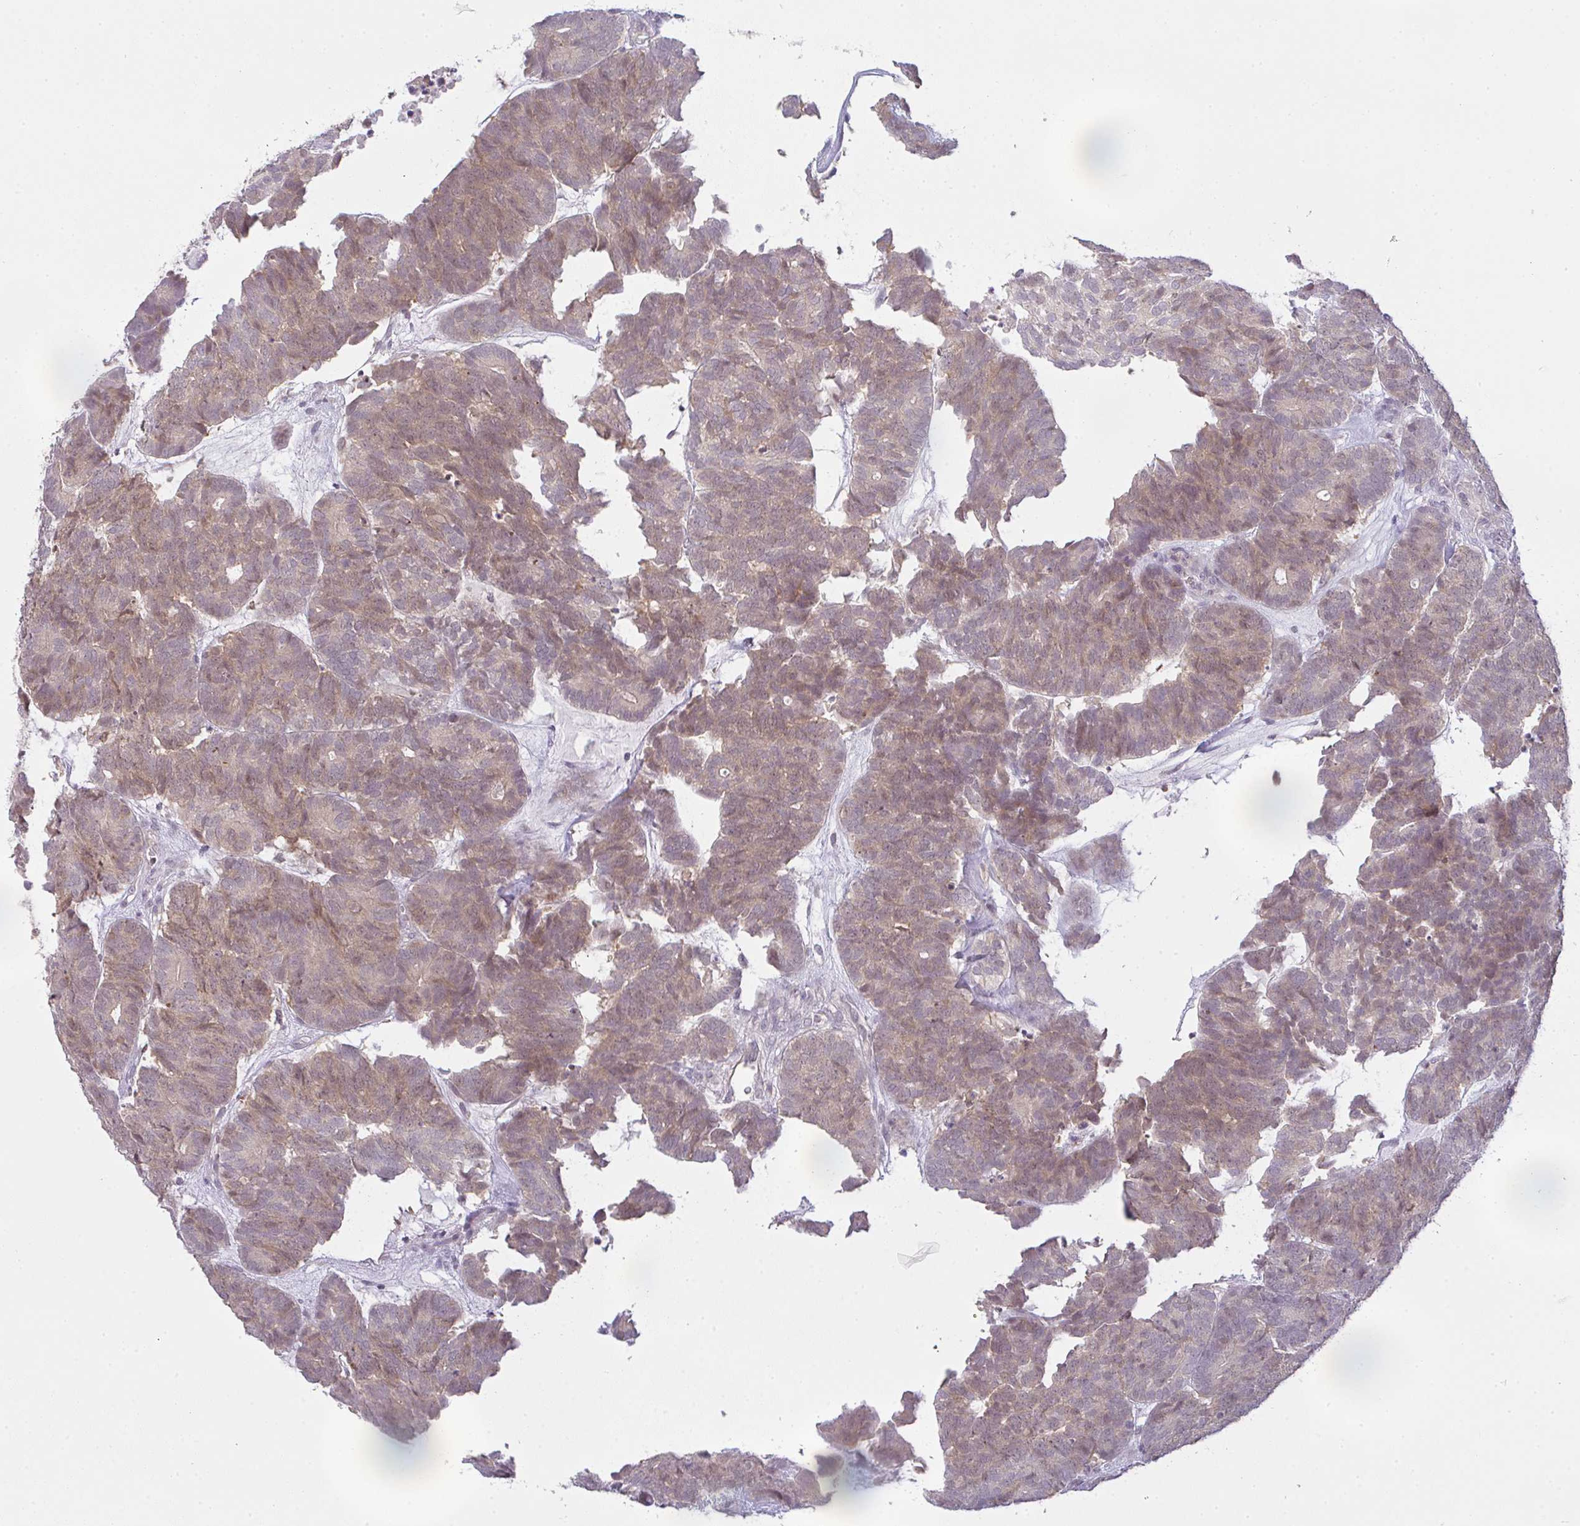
{"staining": {"intensity": "weak", "quantity": ">75%", "location": "cytoplasmic/membranous"}, "tissue": "head and neck cancer", "cell_type": "Tumor cells", "image_type": "cancer", "snomed": [{"axis": "morphology", "description": "Adenocarcinoma, NOS"}, {"axis": "topography", "description": "Head-Neck"}], "caption": "Tumor cells show weak cytoplasmic/membranous positivity in about >75% of cells in head and neck adenocarcinoma.", "gene": "CSE1L", "patient": {"sex": "female", "age": 81}}